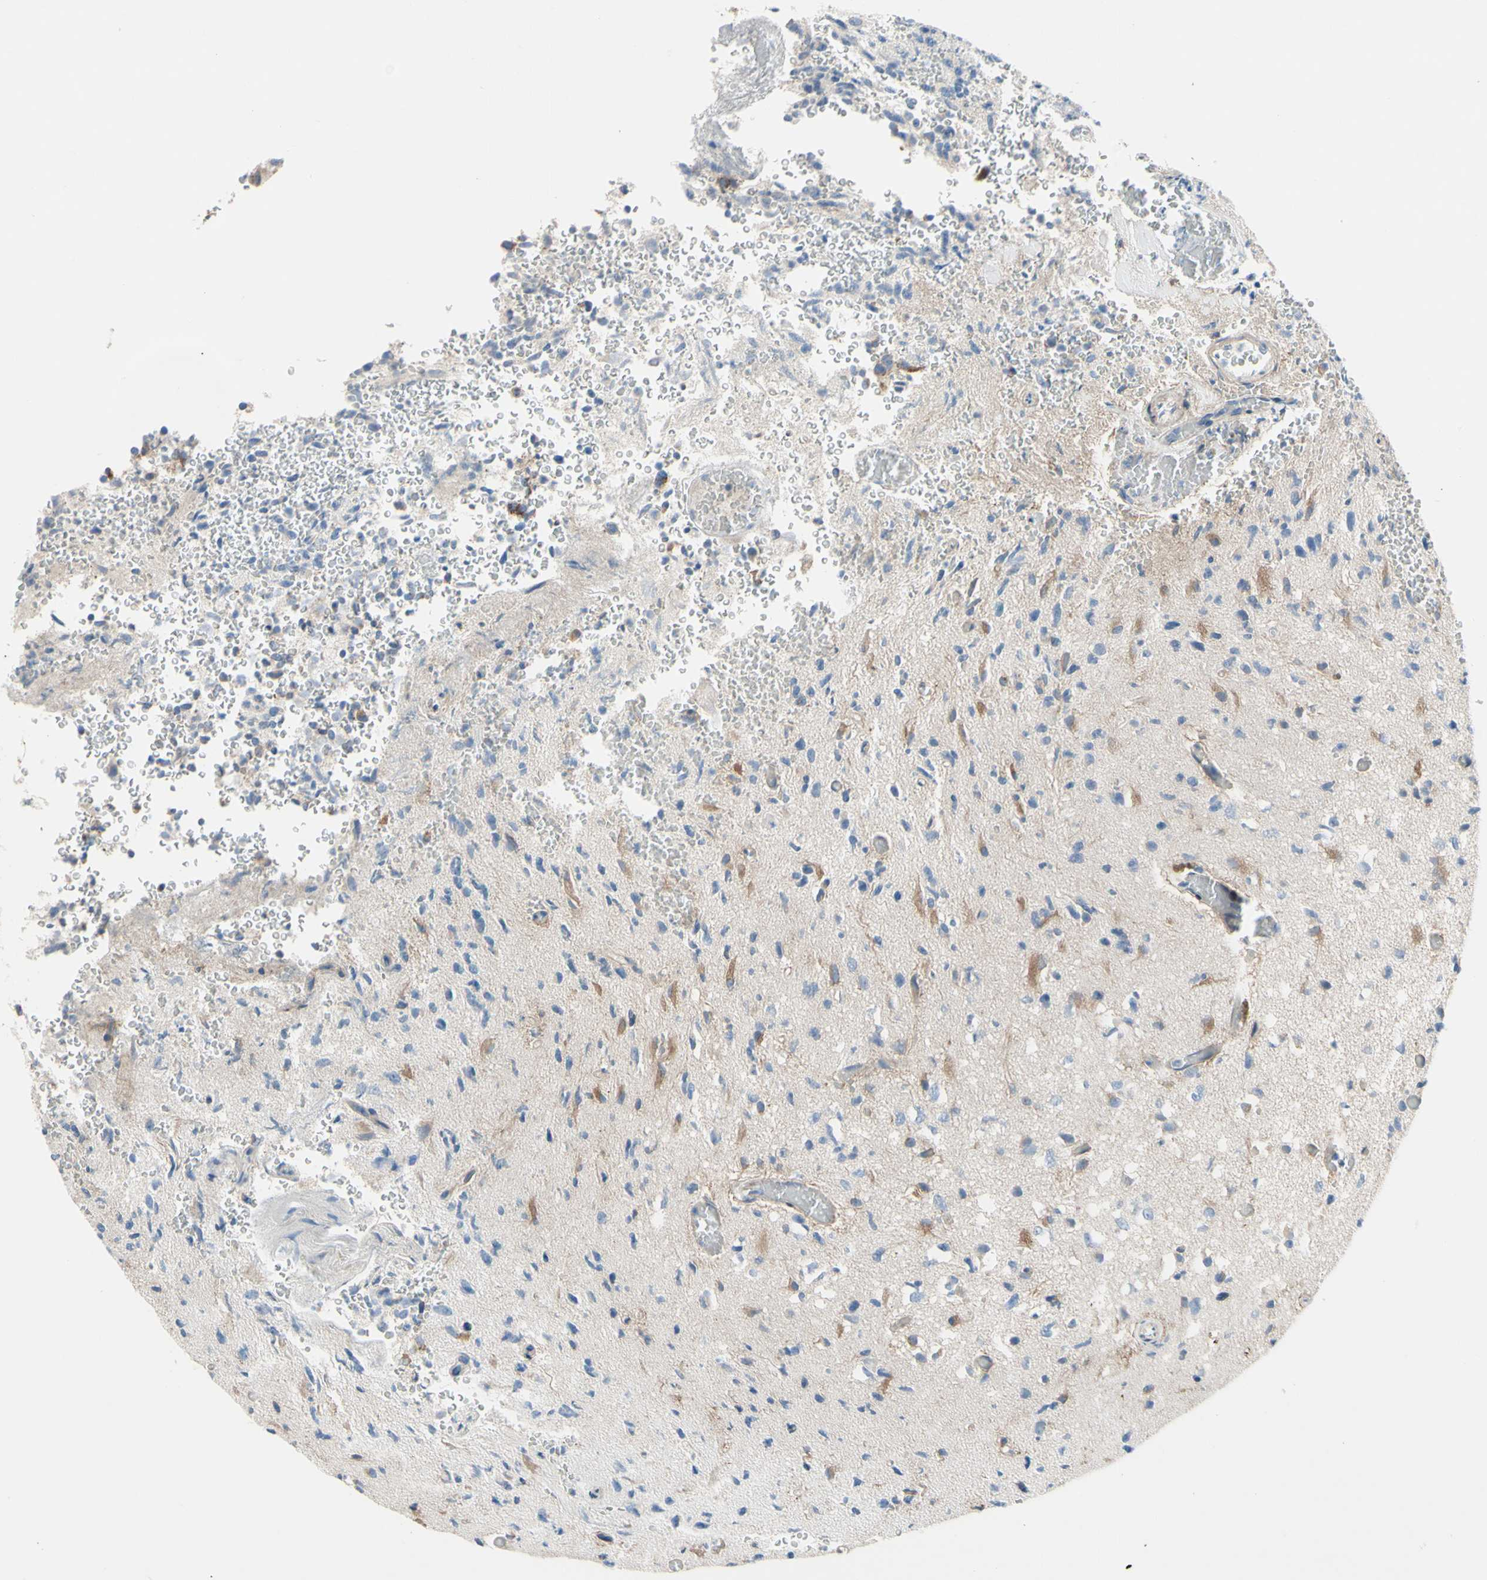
{"staining": {"intensity": "moderate", "quantity": "25%-75%", "location": "cytoplasmic/membranous"}, "tissue": "glioma", "cell_type": "Tumor cells", "image_type": "cancer", "snomed": [{"axis": "morphology", "description": "Glioma, malignant, High grade"}, {"axis": "topography", "description": "pancreas cauda"}], "caption": "The photomicrograph displays staining of glioma, revealing moderate cytoplasmic/membranous protein positivity (brown color) within tumor cells. (DAB IHC, brown staining for protein, blue staining for nuclei).", "gene": "GRAMD2B", "patient": {"sex": "male", "age": 60}}